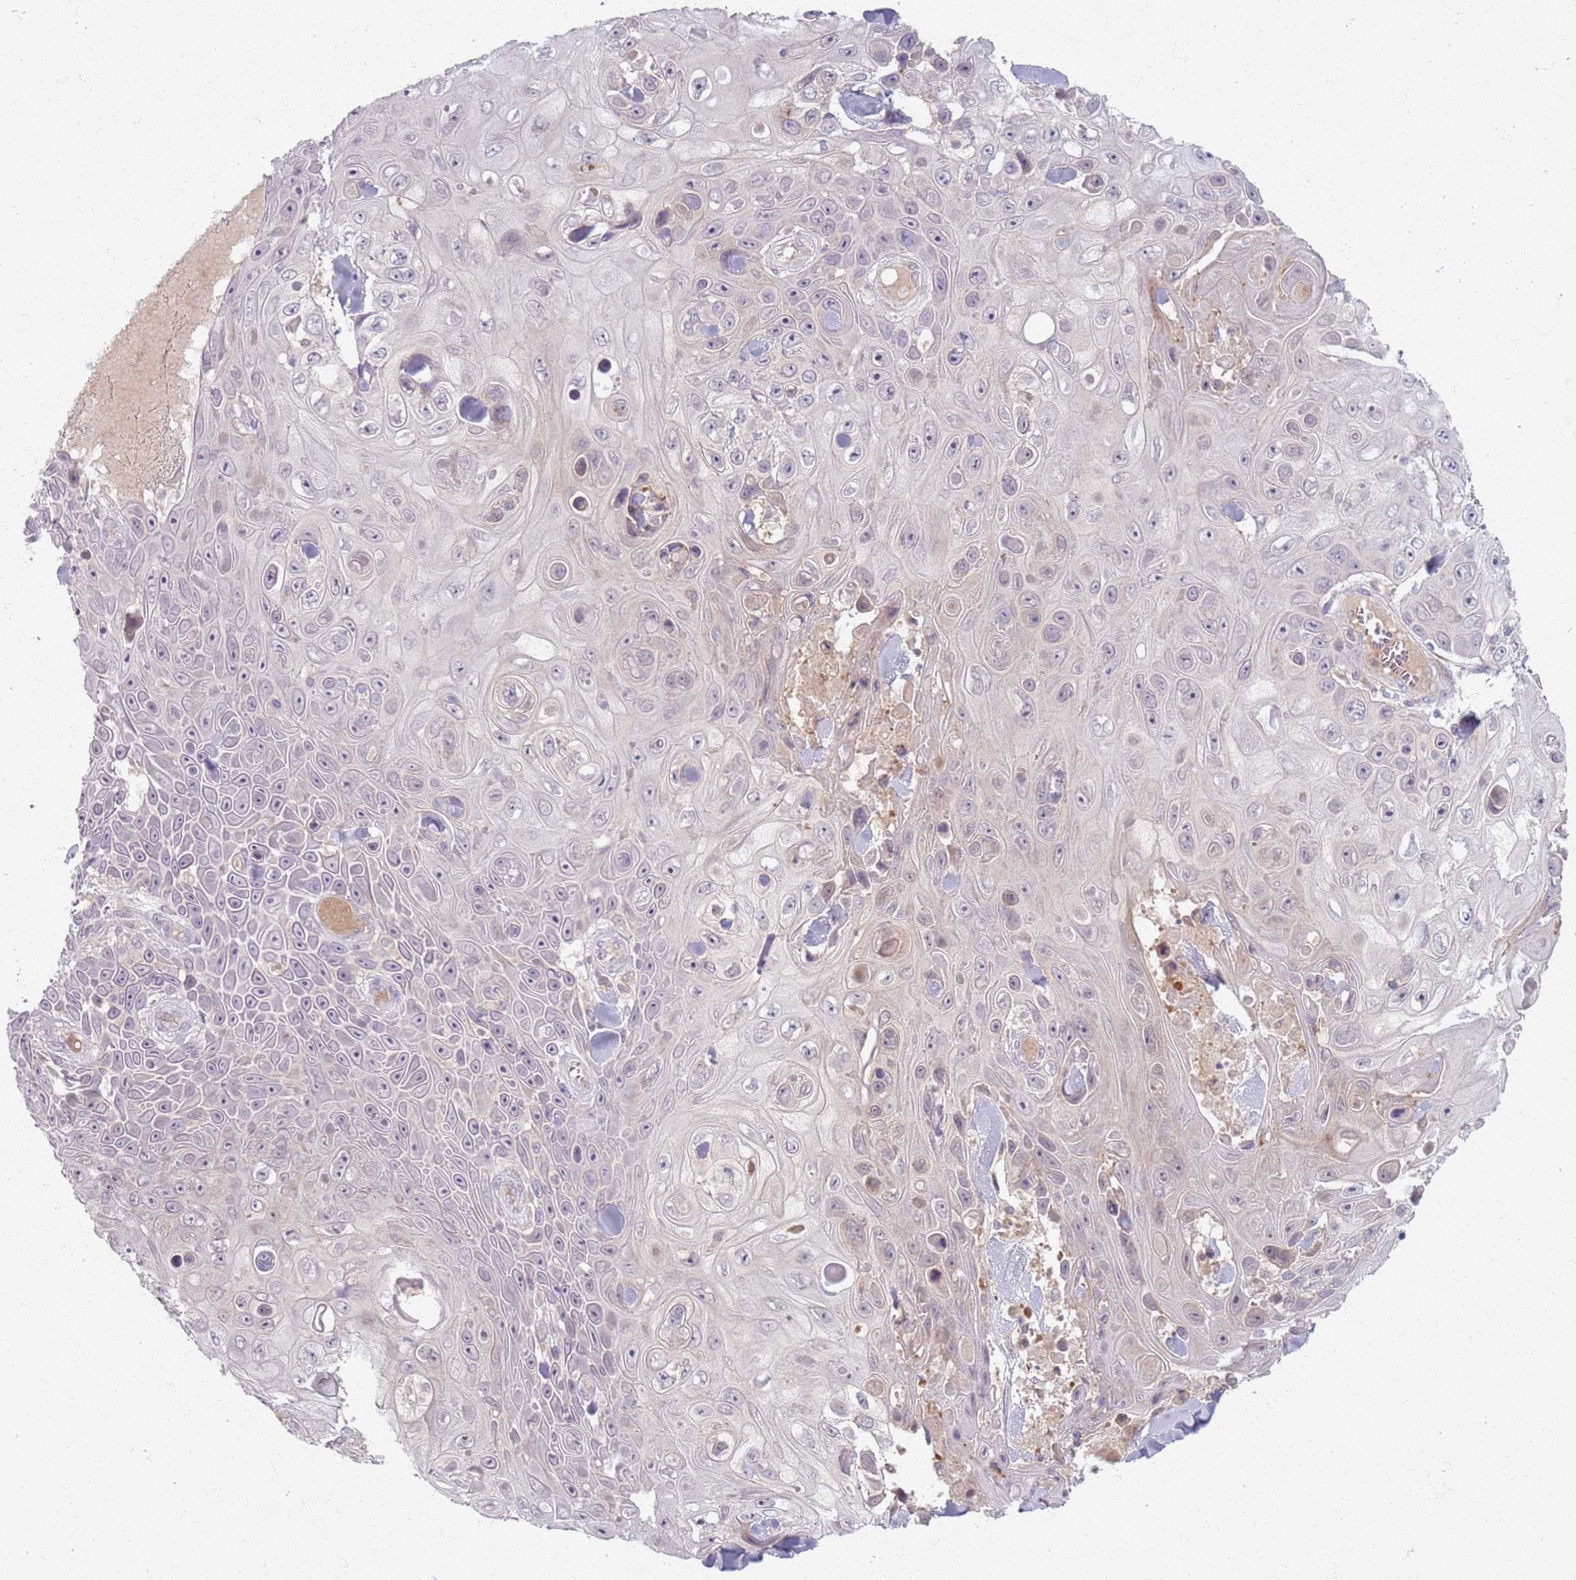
{"staining": {"intensity": "negative", "quantity": "none", "location": "none"}, "tissue": "skin cancer", "cell_type": "Tumor cells", "image_type": "cancer", "snomed": [{"axis": "morphology", "description": "Squamous cell carcinoma, NOS"}, {"axis": "topography", "description": "Skin"}], "caption": "IHC histopathology image of human skin cancer (squamous cell carcinoma) stained for a protein (brown), which exhibits no positivity in tumor cells.", "gene": "ZDHHC2", "patient": {"sex": "male", "age": 82}}